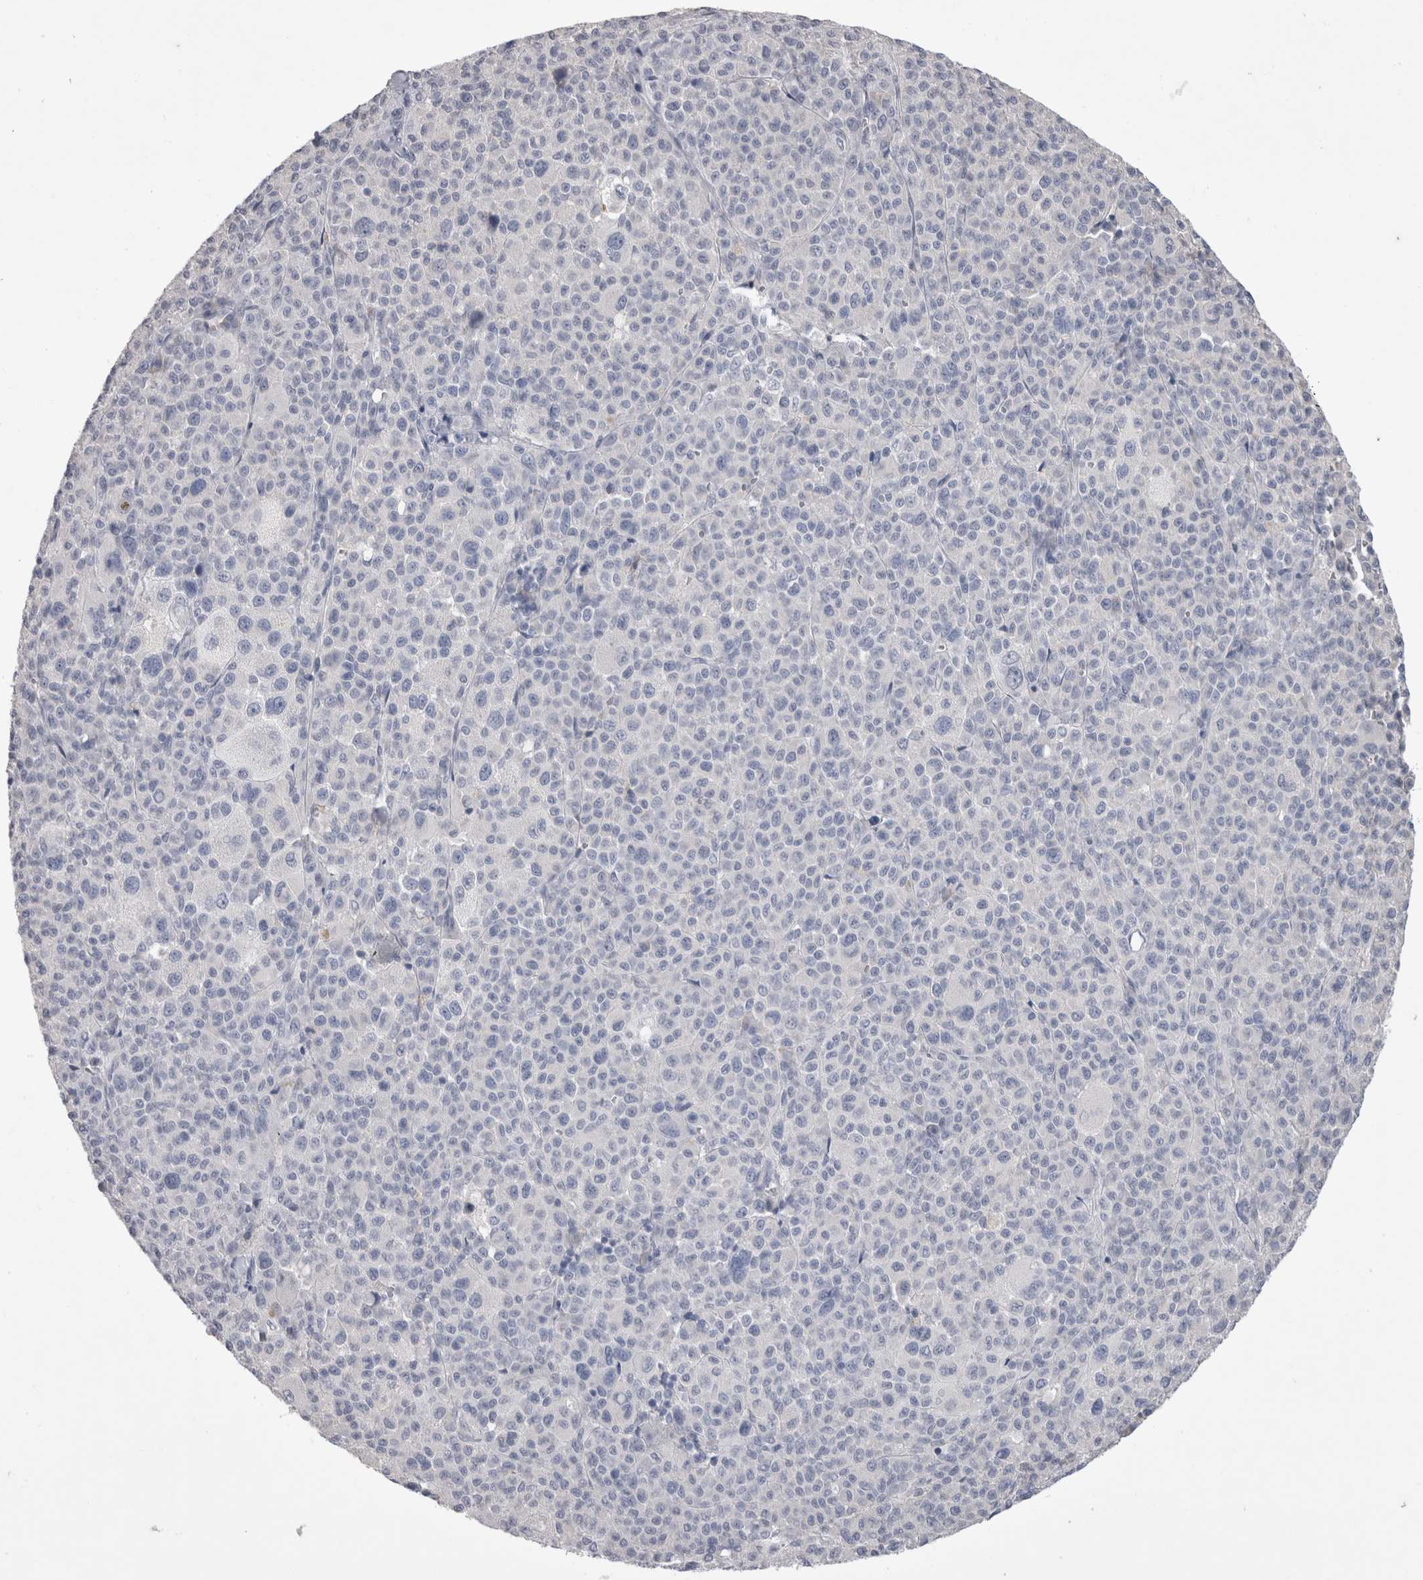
{"staining": {"intensity": "negative", "quantity": "none", "location": "none"}, "tissue": "melanoma", "cell_type": "Tumor cells", "image_type": "cancer", "snomed": [{"axis": "morphology", "description": "Malignant melanoma, Metastatic site"}, {"axis": "topography", "description": "Skin"}], "caption": "Immunohistochemistry (IHC) photomicrograph of melanoma stained for a protein (brown), which displays no expression in tumor cells.", "gene": "ADAM2", "patient": {"sex": "female", "age": 74}}